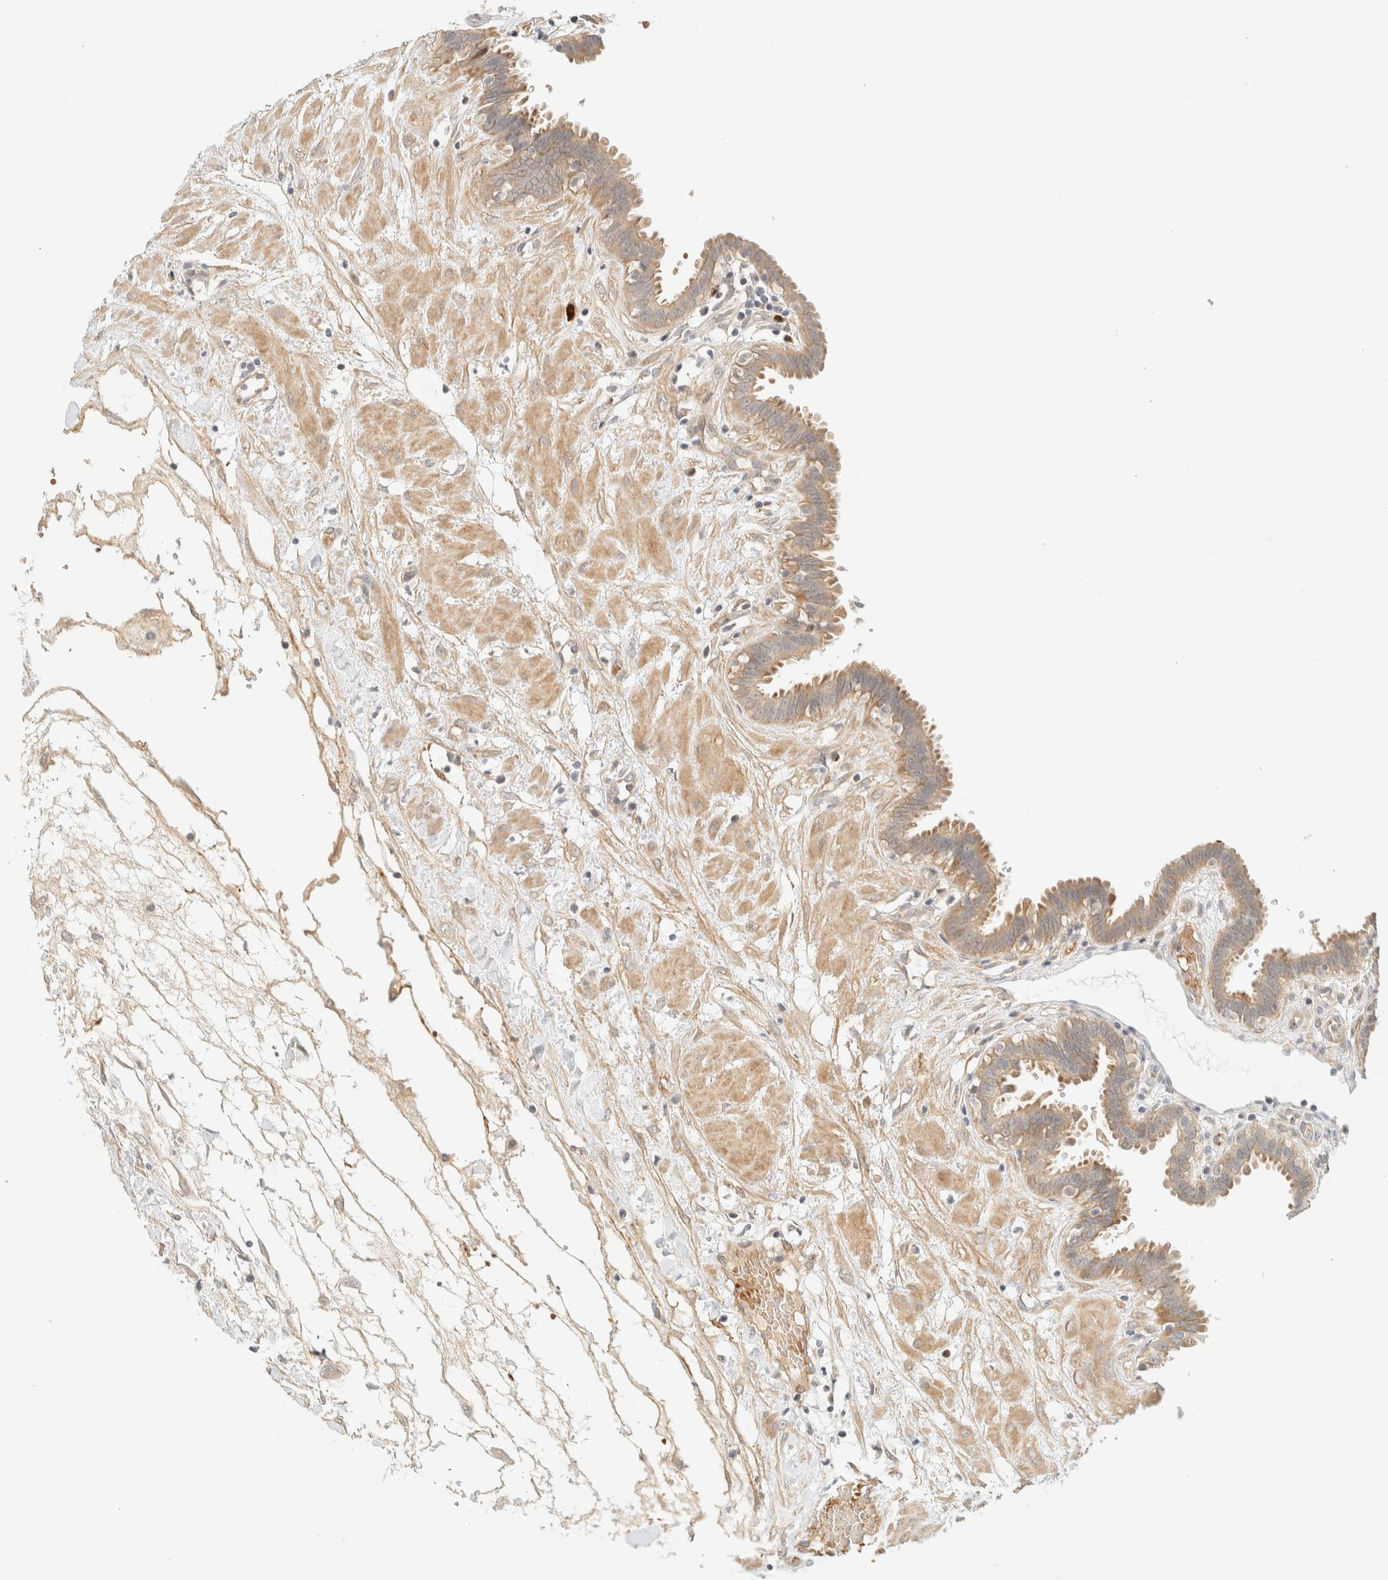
{"staining": {"intensity": "moderate", "quantity": "<25%", "location": "cytoplasmic/membranous"}, "tissue": "fallopian tube", "cell_type": "Glandular cells", "image_type": "normal", "snomed": [{"axis": "morphology", "description": "Normal tissue, NOS"}, {"axis": "topography", "description": "Fallopian tube"}, {"axis": "topography", "description": "Placenta"}], "caption": "DAB (3,3'-diaminobenzidine) immunohistochemical staining of unremarkable fallopian tube exhibits moderate cytoplasmic/membranous protein staining in about <25% of glandular cells.", "gene": "TNK1", "patient": {"sex": "female", "age": 32}}